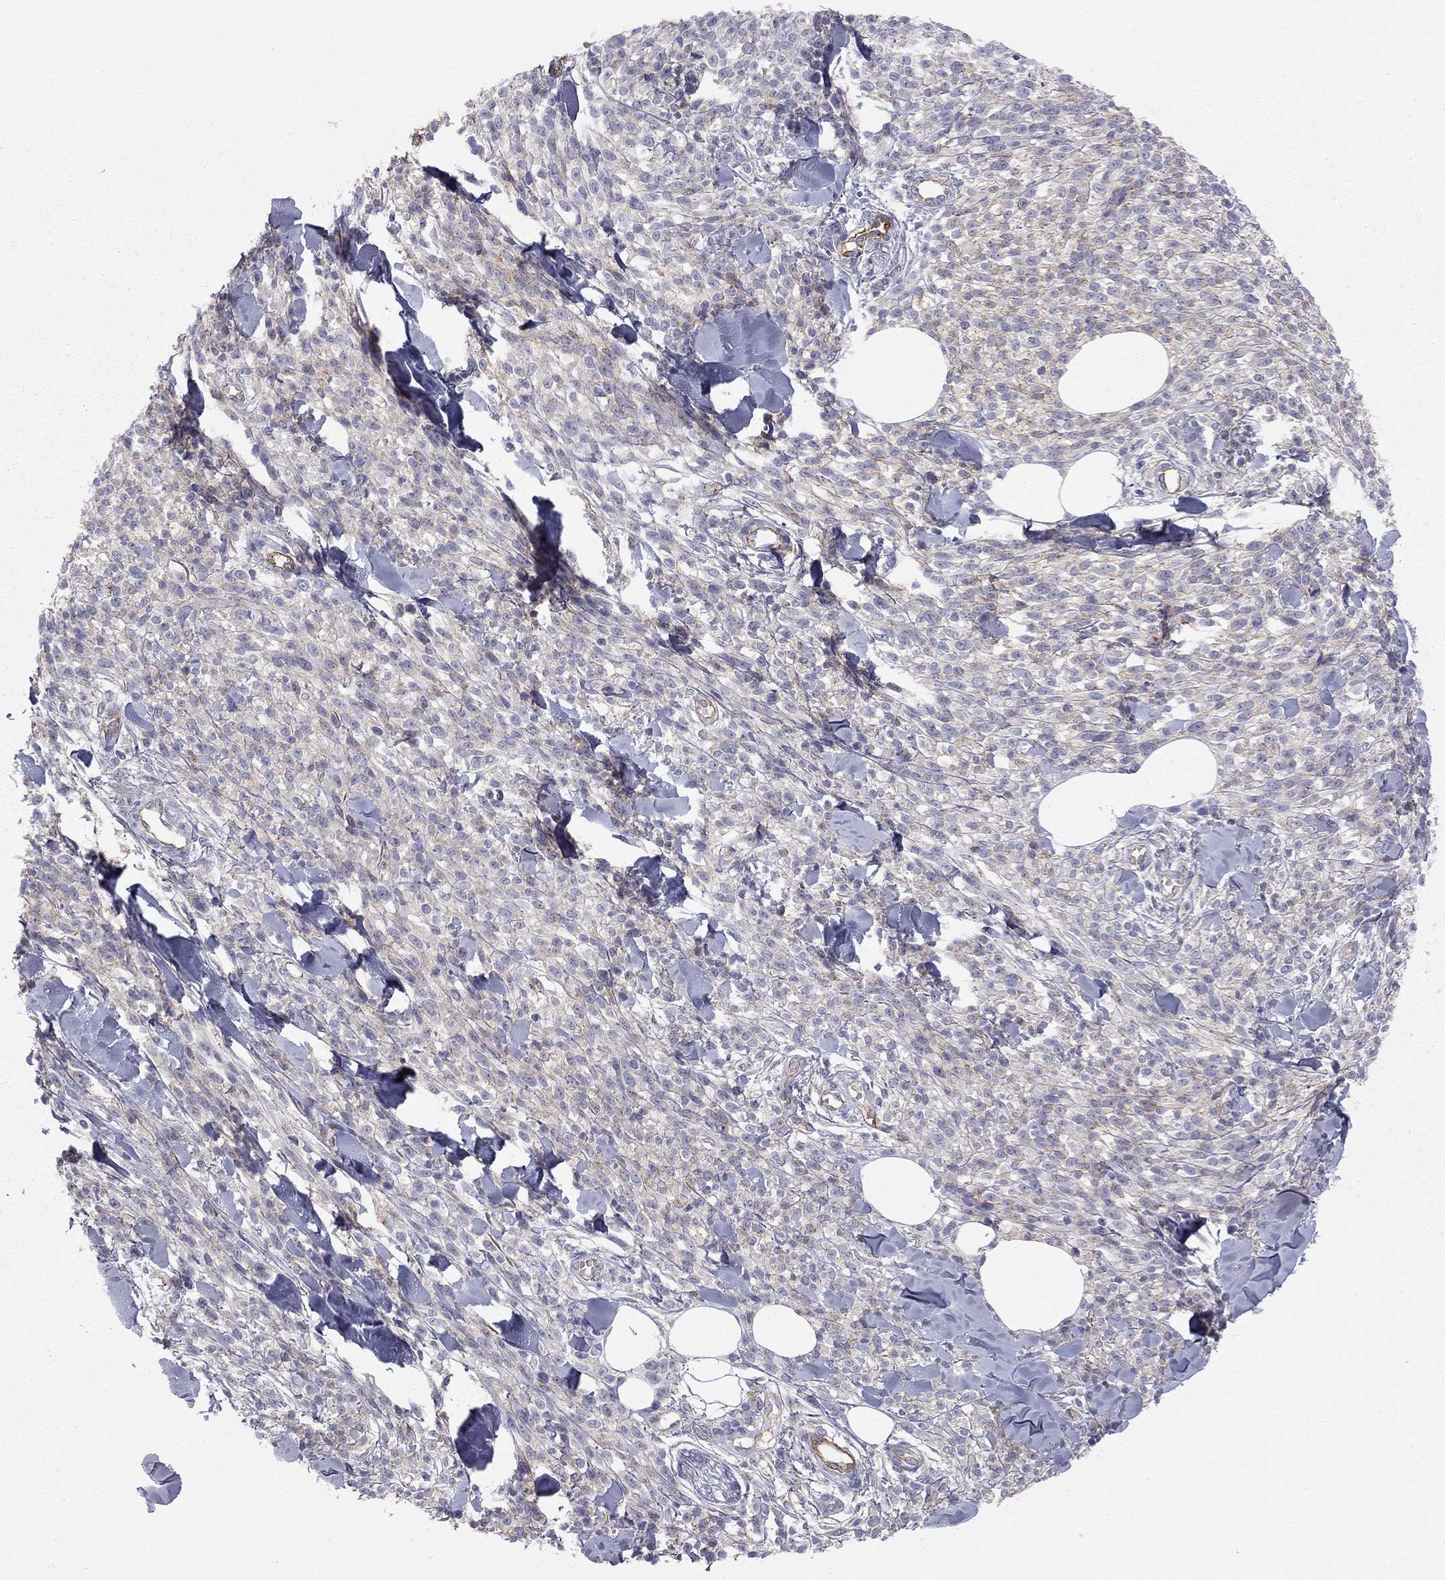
{"staining": {"intensity": "negative", "quantity": "none", "location": "none"}, "tissue": "melanoma", "cell_type": "Tumor cells", "image_type": "cancer", "snomed": [{"axis": "morphology", "description": "Malignant melanoma, NOS"}, {"axis": "topography", "description": "Skin"}, {"axis": "topography", "description": "Skin of trunk"}], "caption": "An IHC histopathology image of melanoma is shown. There is no staining in tumor cells of melanoma. (DAB IHC, high magnification).", "gene": "GPRC5B", "patient": {"sex": "male", "age": 74}}